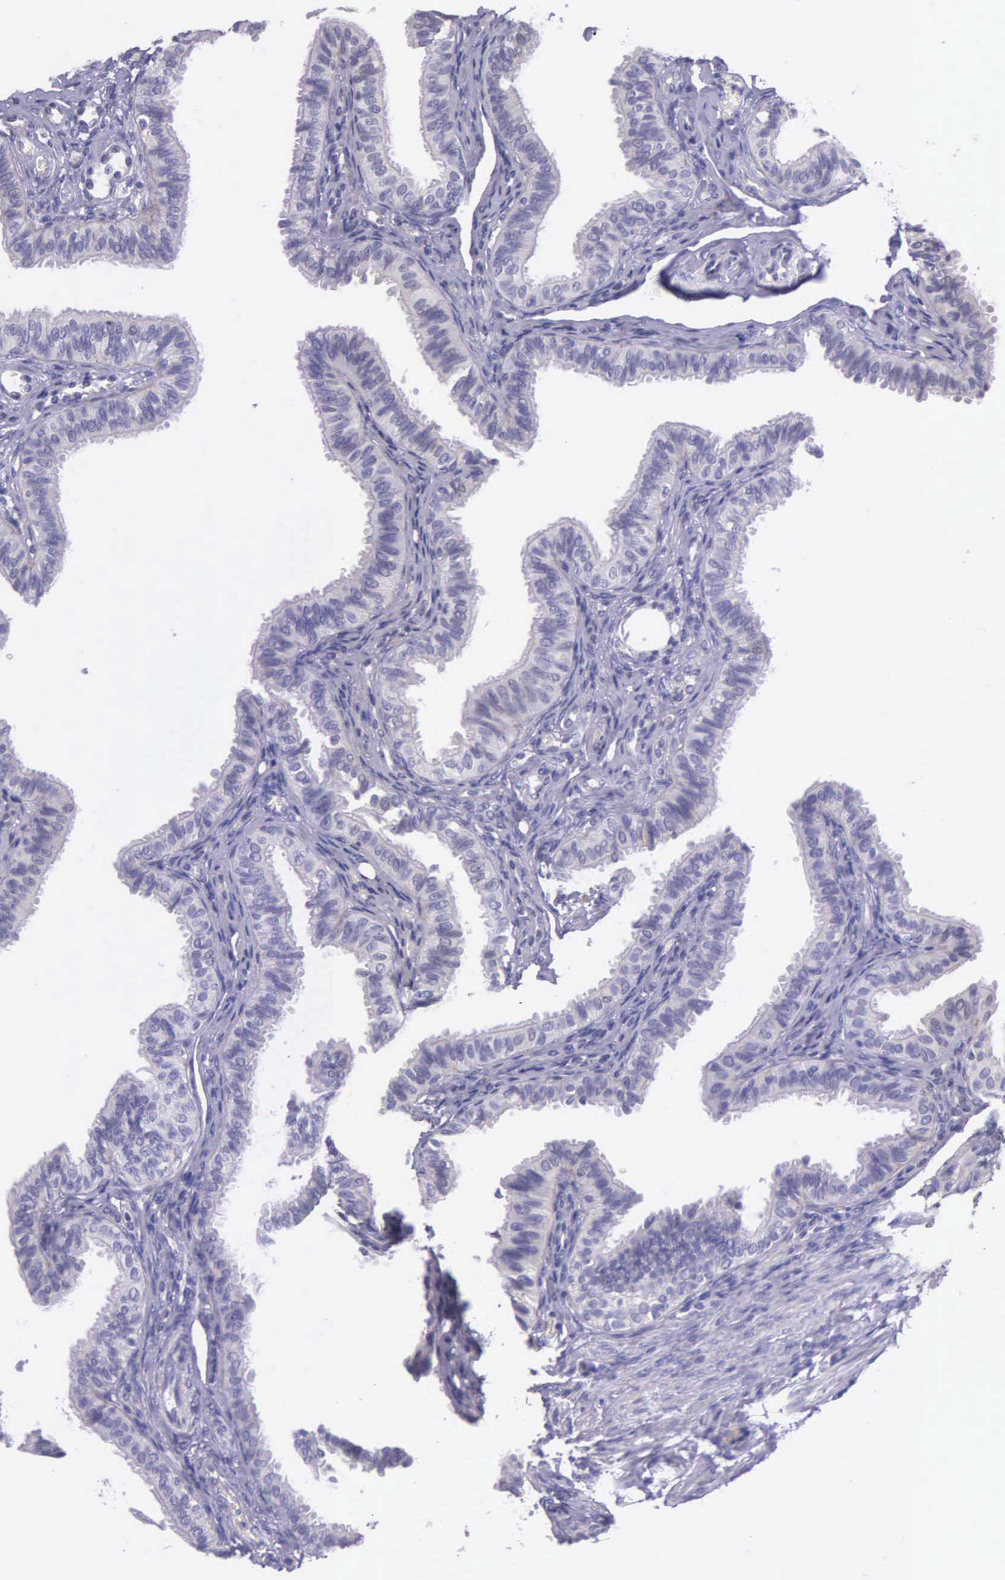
{"staining": {"intensity": "negative", "quantity": "none", "location": "none"}, "tissue": "fallopian tube", "cell_type": "Glandular cells", "image_type": "normal", "snomed": [{"axis": "morphology", "description": "Normal tissue, NOS"}, {"axis": "topography", "description": "Fallopian tube"}], "caption": "DAB immunohistochemical staining of benign human fallopian tube shows no significant expression in glandular cells.", "gene": "THSD7A", "patient": {"sex": "female", "age": 42}}